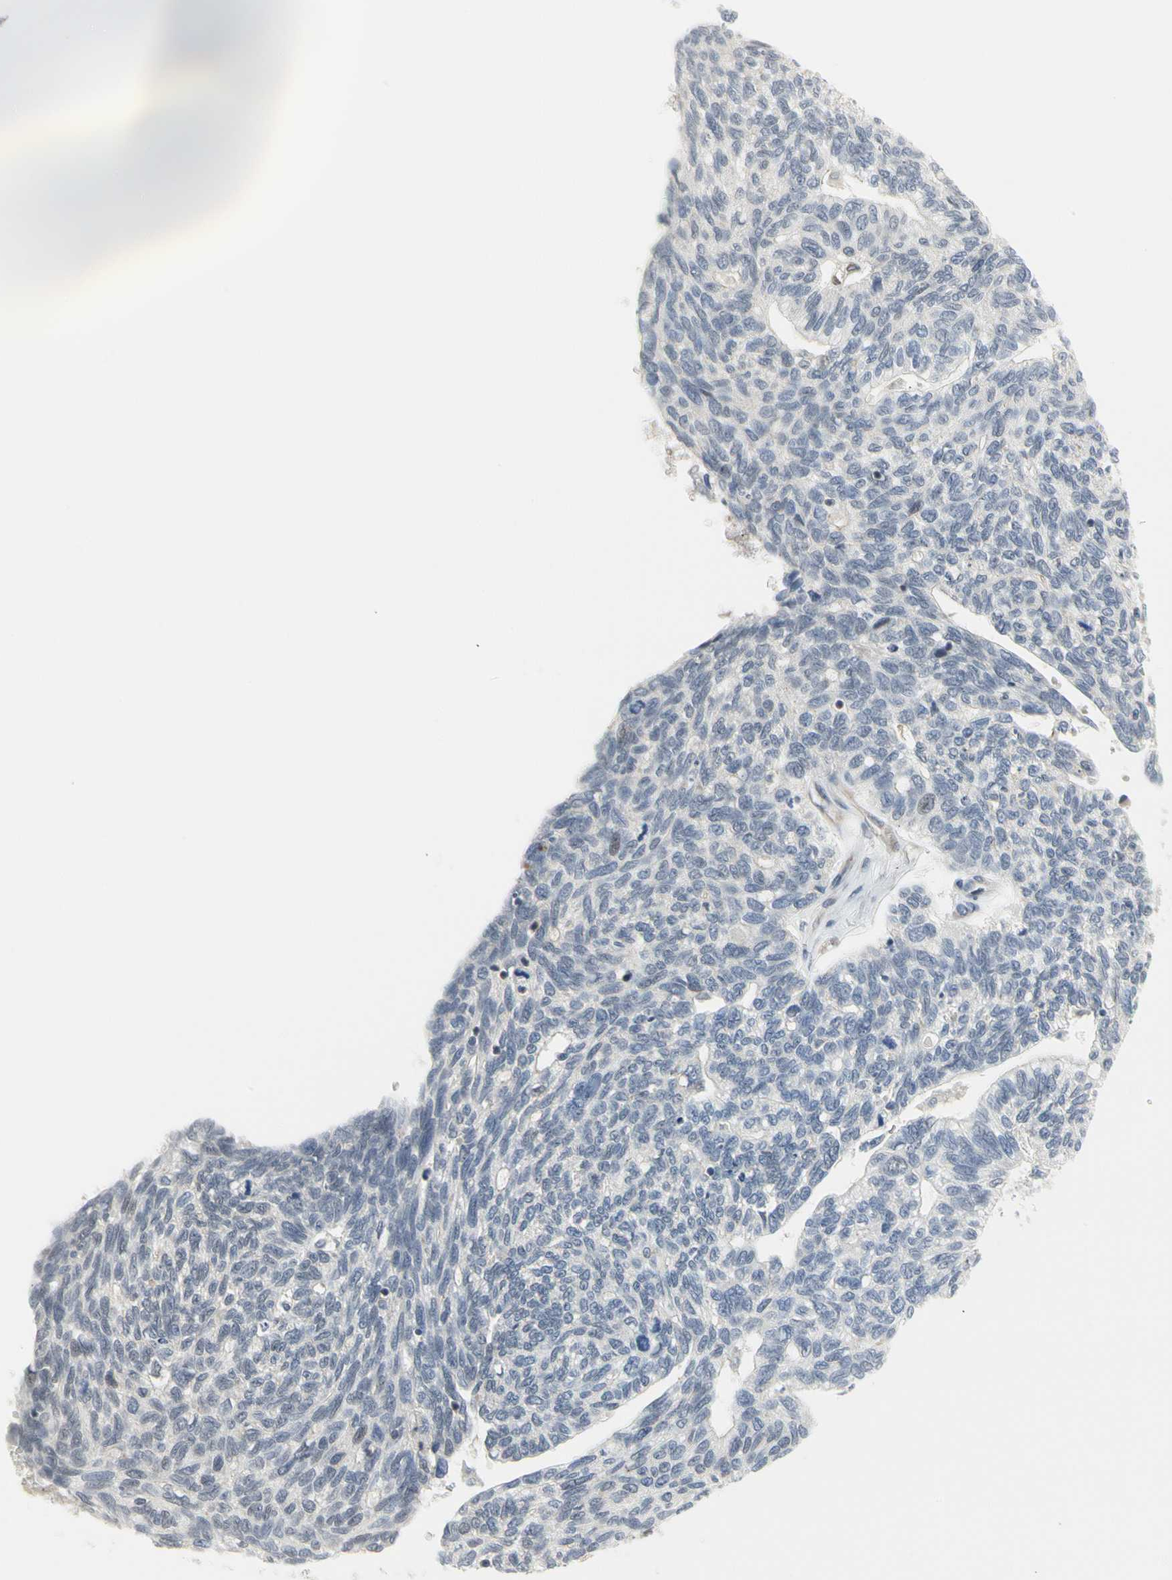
{"staining": {"intensity": "weak", "quantity": "<25%", "location": "nuclear"}, "tissue": "ovarian cancer", "cell_type": "Tumor cells", "image_type": "cancer", "snomed": [{"axis": "morphology", "description": "Cystadenocarcinoma, serous, NOS"}, {"axis": "topography", "description": "Ovary"}], "caption": "This is a histopathology image of immunohistochemistry (IHC) staining of ovarian cancer, which shows no staining in tumor cells.", "gene": "IMPG2", "patient": {"sex": "female", "age": 79}}